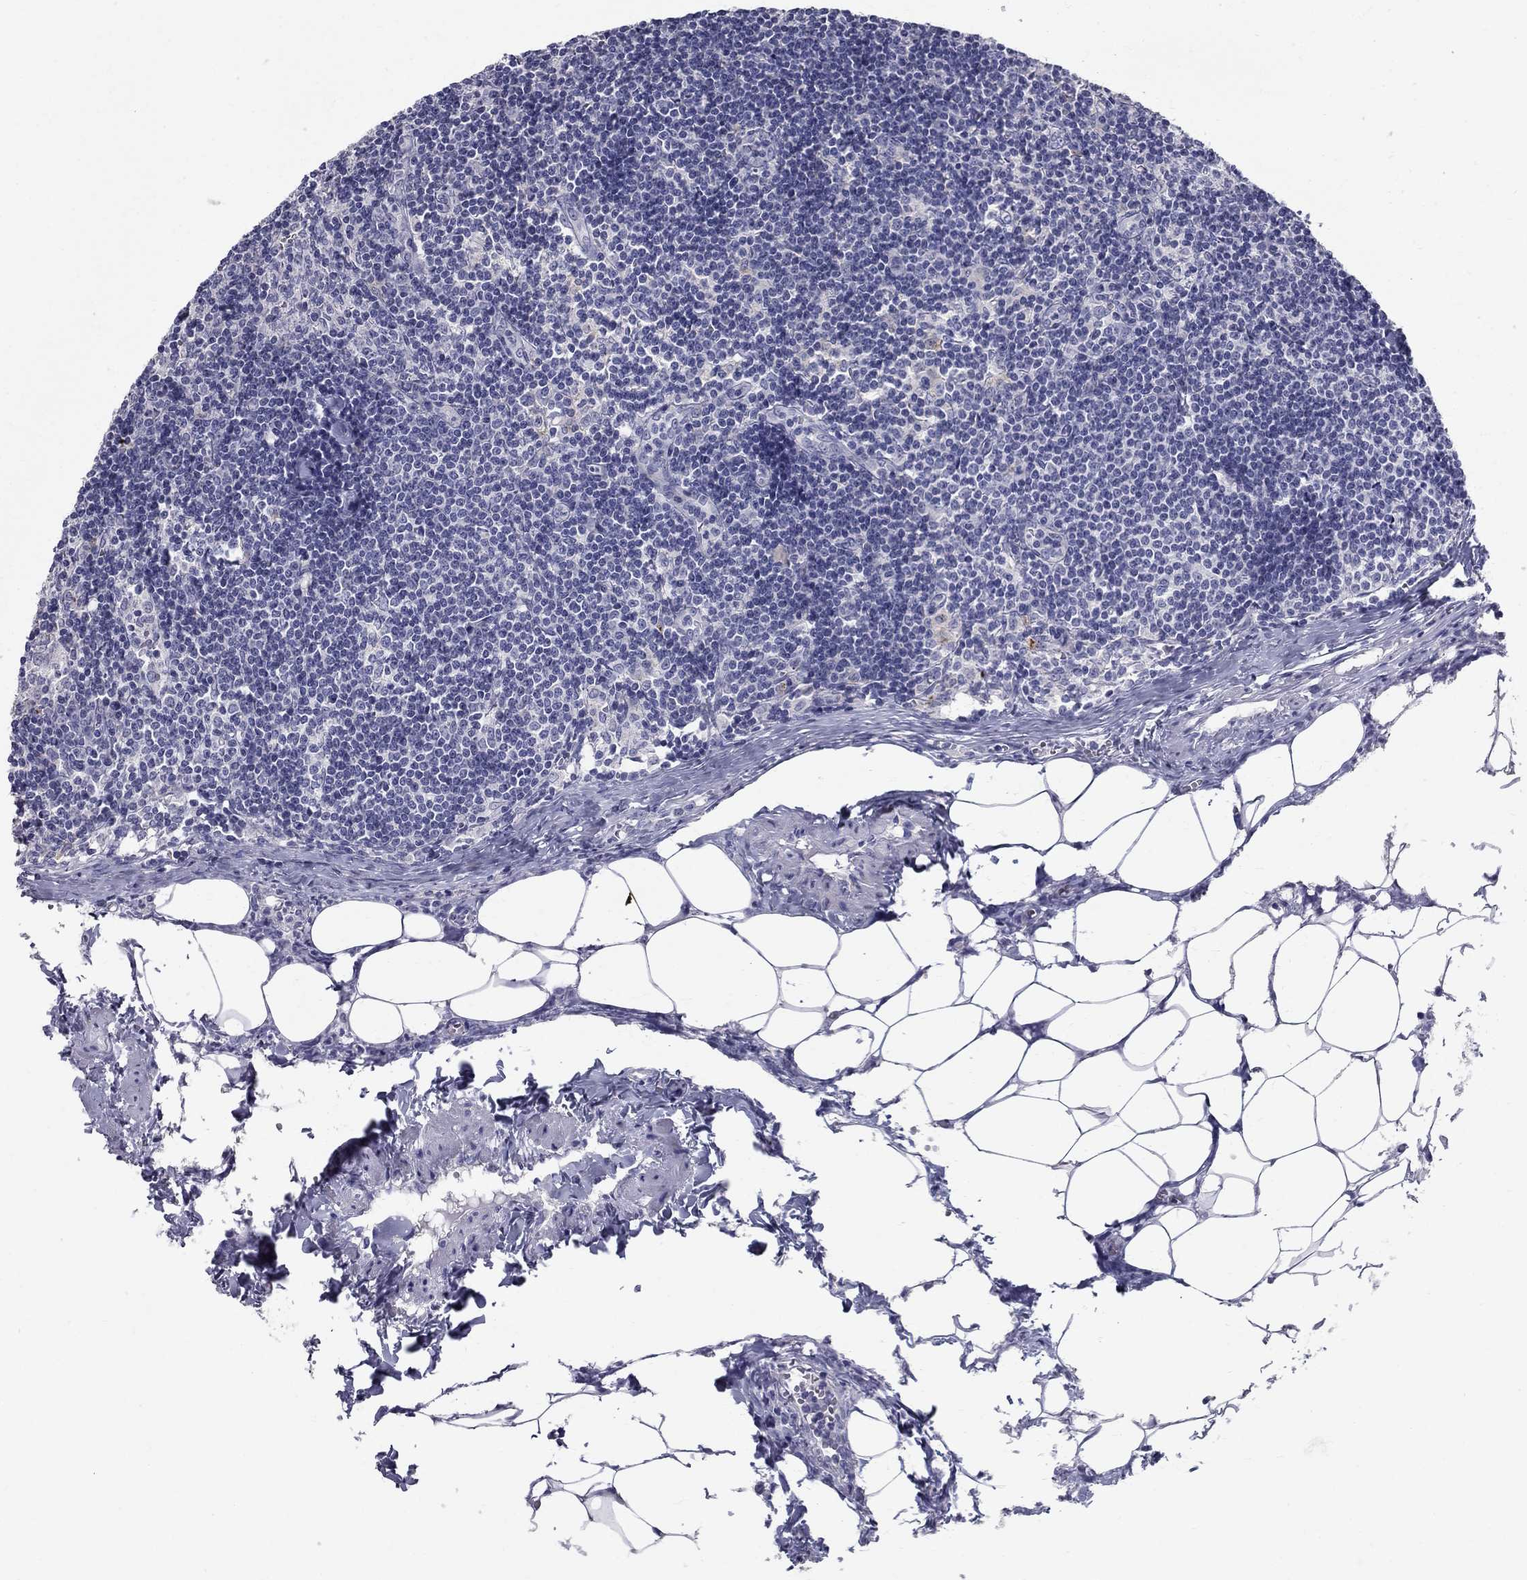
{"staining": {"intensity": "negative", "quantity": "none", "location": "none"}, "tissue": "lymph node", "cell_type": "Germinal center cells", "image_type": "normal", "snomed": [{"axis": "morphology", "description": "Normal tissue, NOS"}, {"axis": "topography", "description": "Lymph node"}], "caption": "An image of lymph node stained for a protein reveals no brown staining in germinal center cells.", "gene": "TP53TG5", "patient": {"sex": "female", "age": 51}}